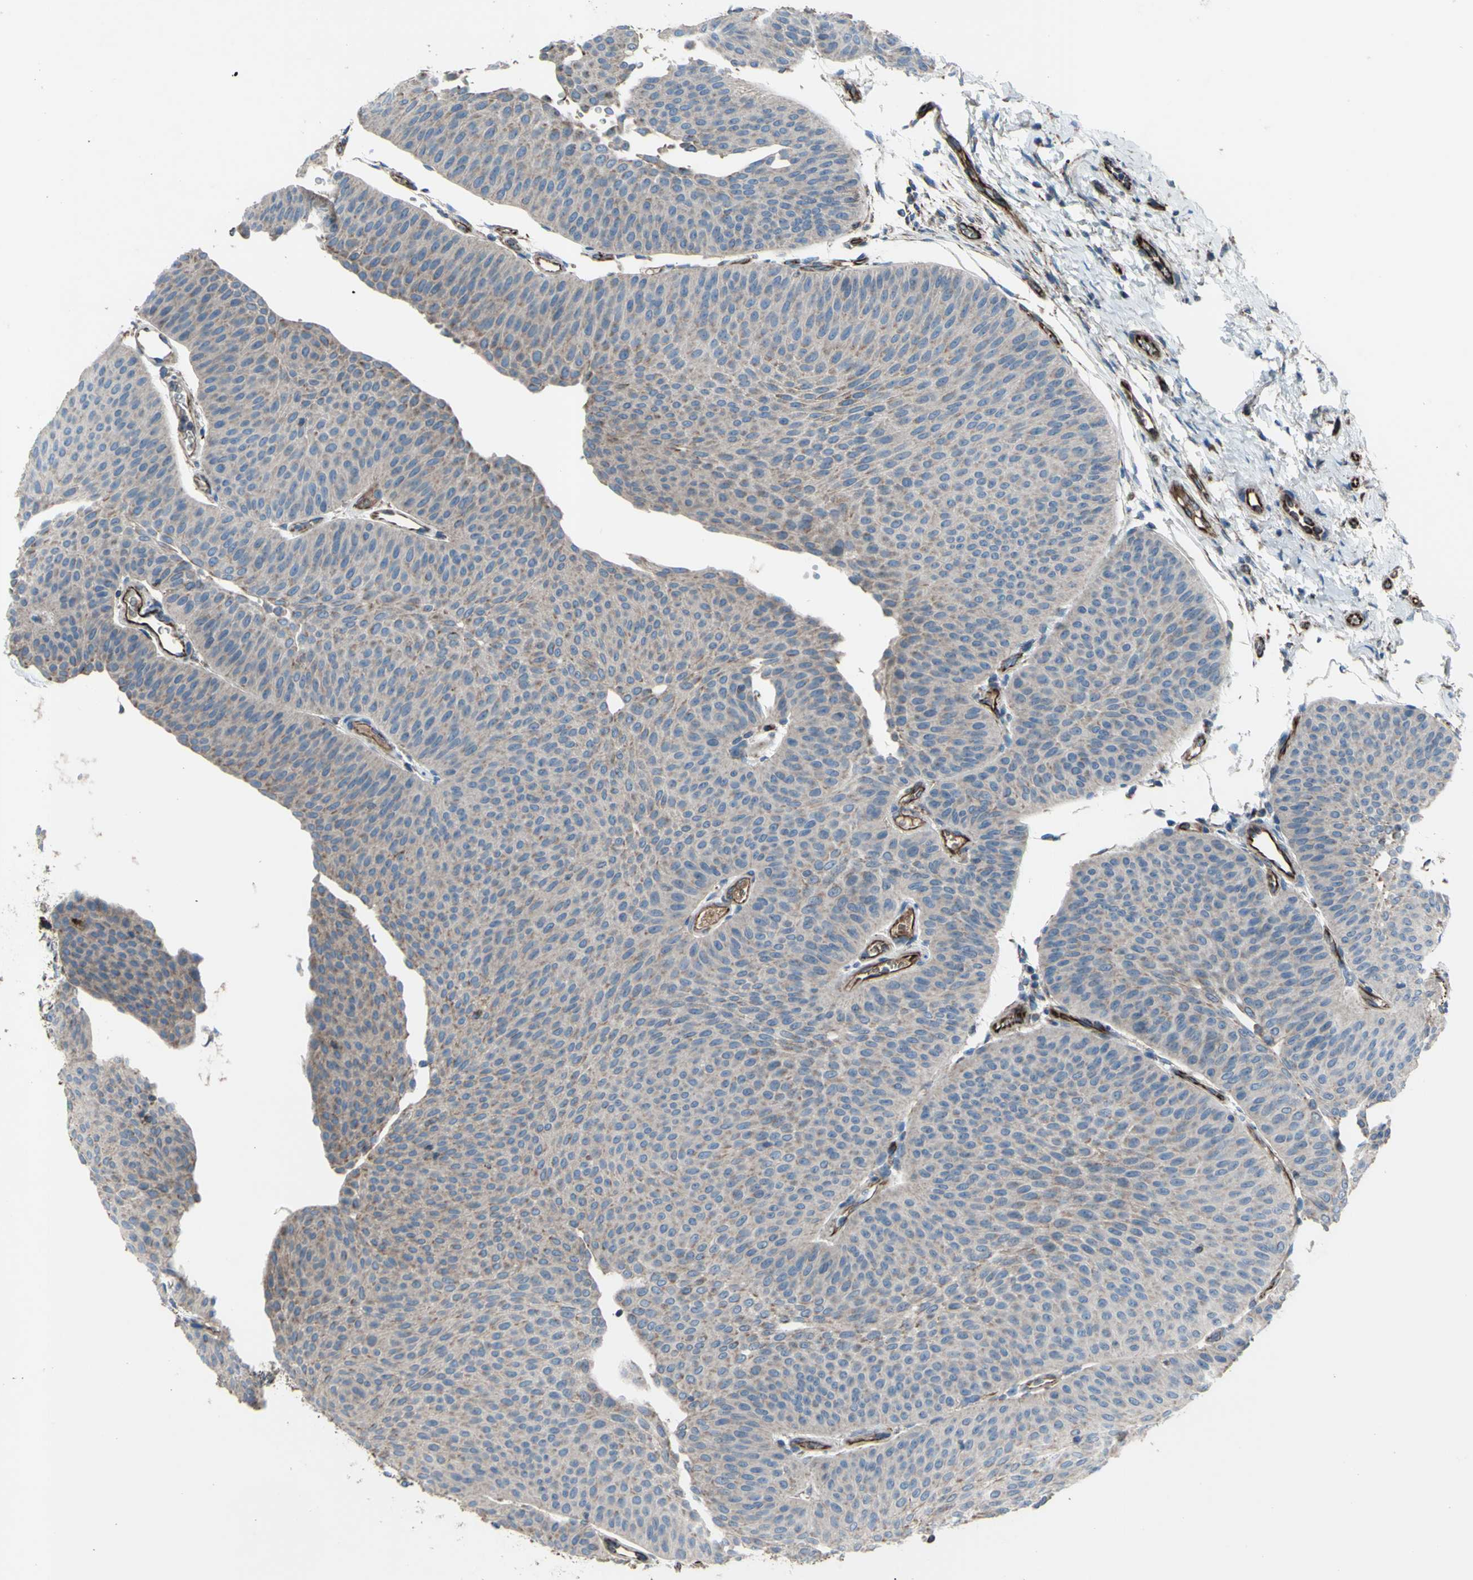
{"staining": {"intensity": "weak", "quantity": ">75%", "location": "cytoplasmic/membranous"}, "tissue": "urothelial cancer", "cell_type": "Tumor cells", "image_type": "cancer", "snomed": [{"axis": "morphology", "description": "Urothelial carcinoma, Low grade"}, {"axis": "topography", "description": "Urinary bladder"}], "caption": "Urothelial carcinoma (low-grade) stained for a protein demonstrates weak cytoplasmic/membranous positivity in tumor cells.", "gene": "EMC7", "patient": {"sex": "female", "age": 60}}